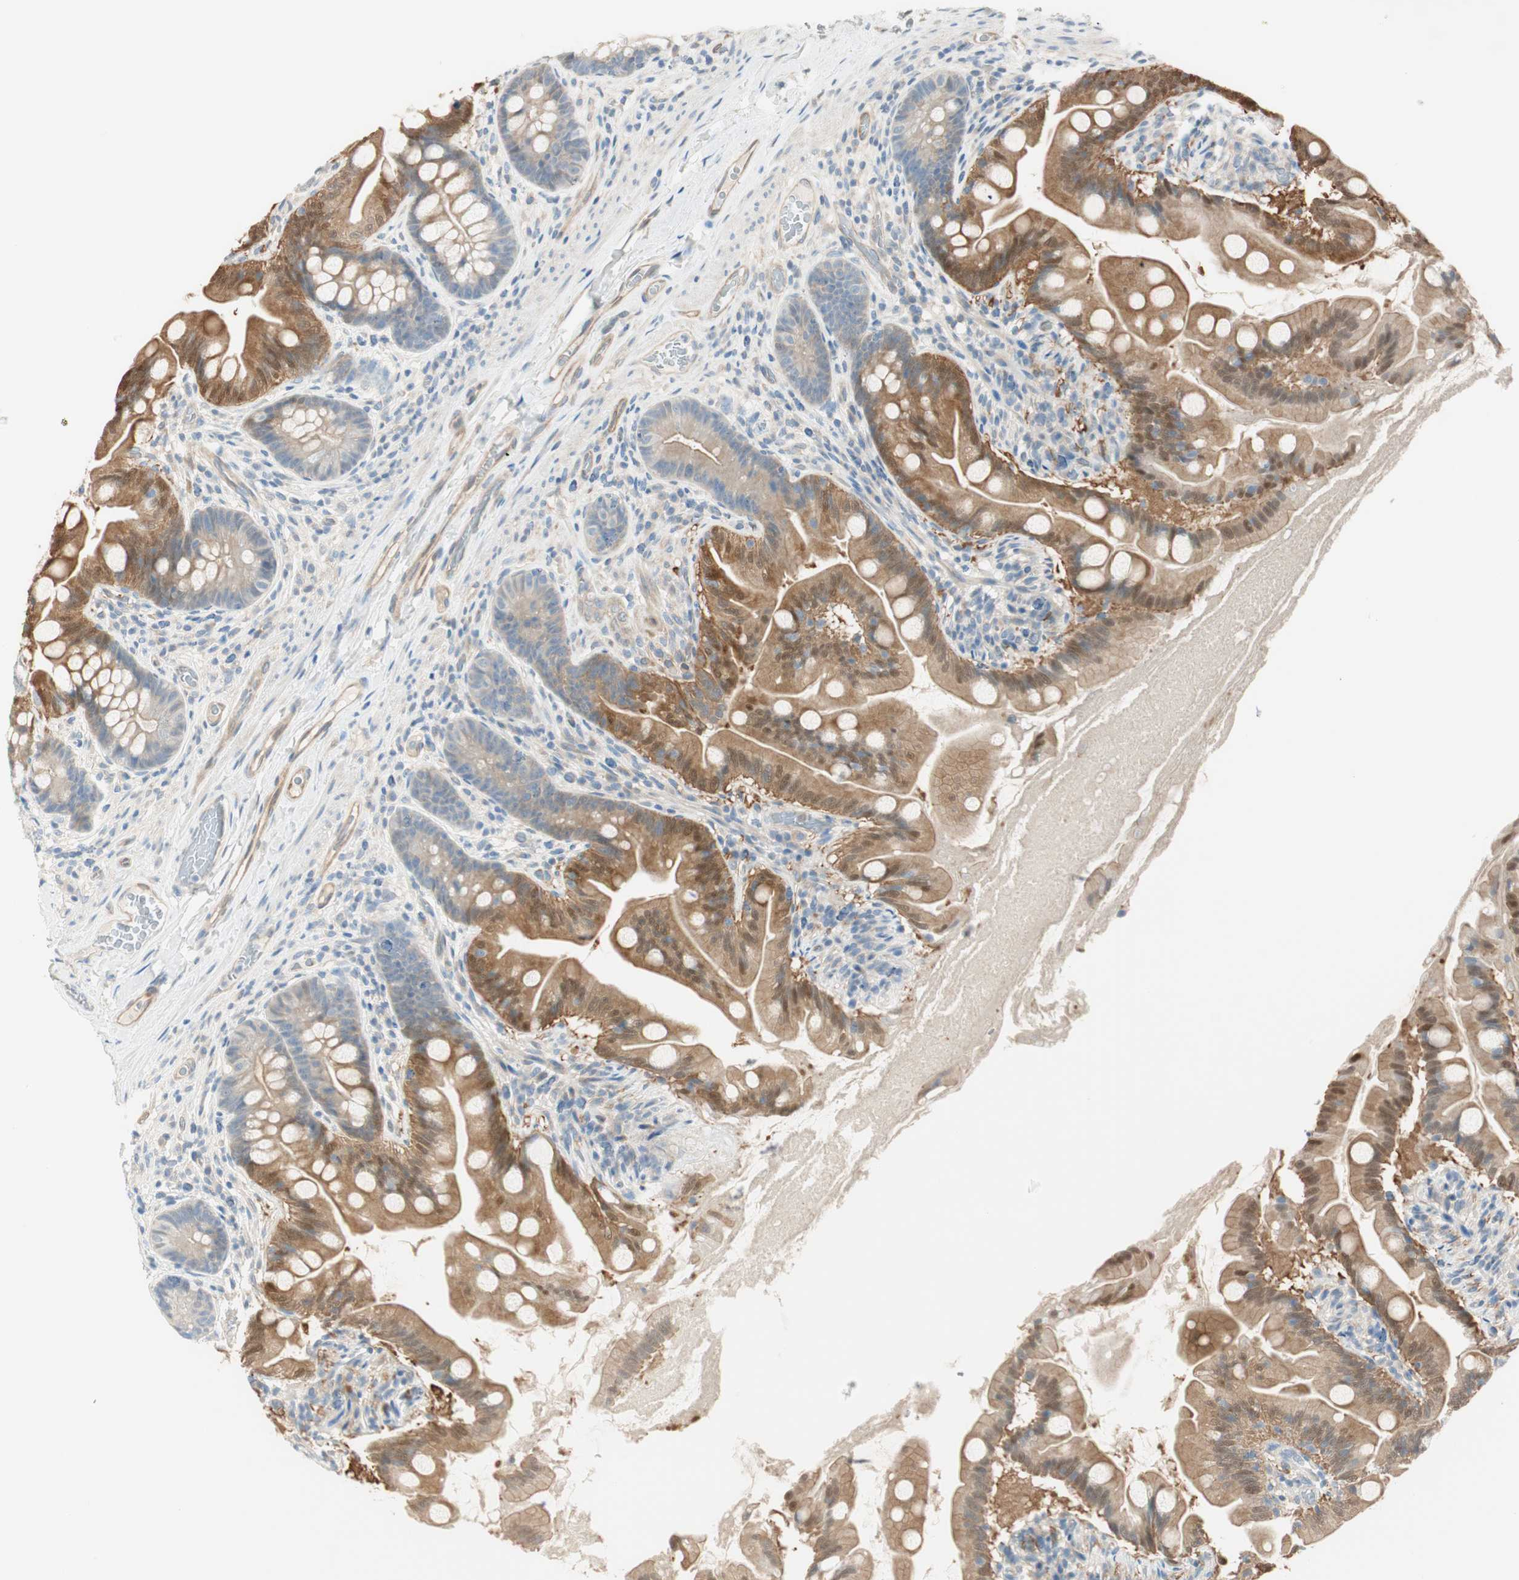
{"staining": {"intensity": "moderate", "quantity": "25%-75%", "location": "cytoplasmic/membranous,nuclear"}, "tissue": "small intestine", "cell_type": "Glandular cells", "image_type": "normal", "snomed": [{"axis": "morphology", "description": "Normal tissue, NOS"}, {"axis": "topography", "description": "Small intestine"}], "caption": "Immunohistochemistry (DAB) staining of normal small intestine exhibits moderate cytoplasmic/membranous,nuclear protein positivity in approximately 25%-75% of glandular cells.", "gene": "CDK3", "patient": {"sex": "female", "age": 56}}